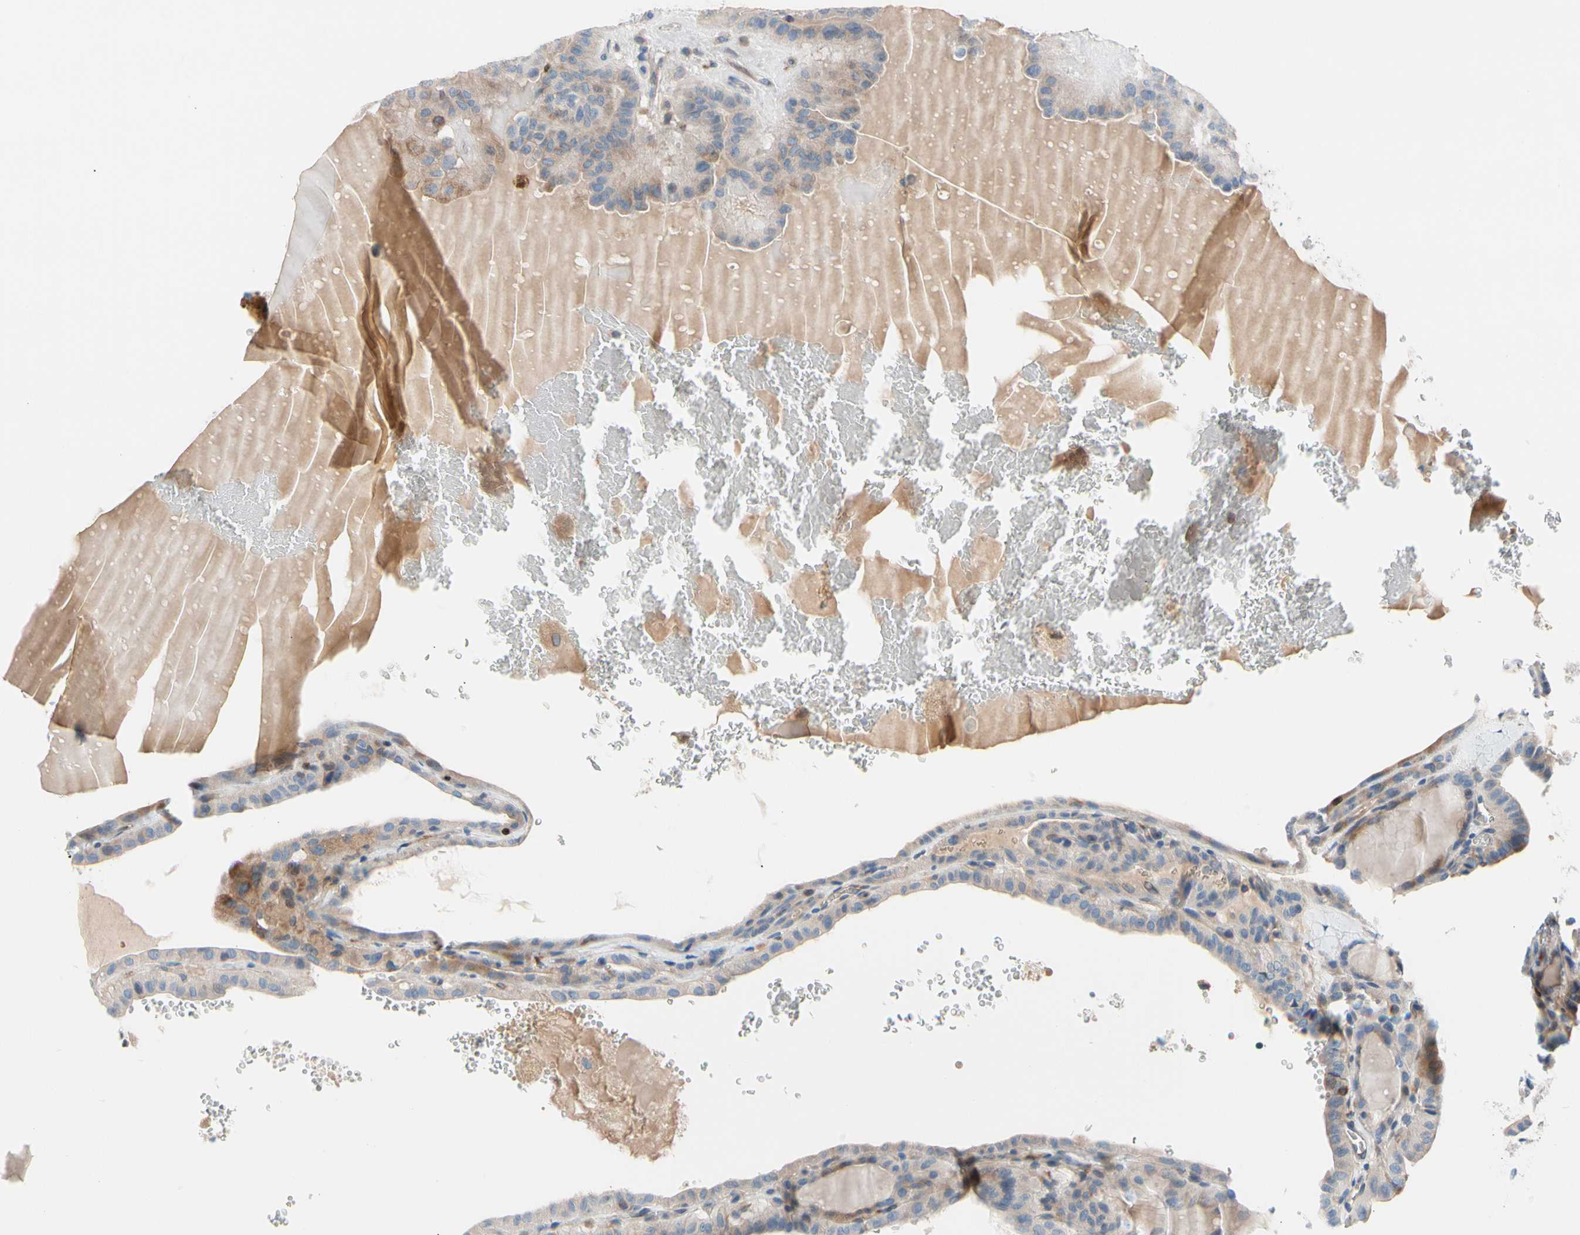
{"staining": {"intensity": "weak", "quantity": "25%-75%", "location": "cytoplasmic/membranous"}, "tissue": "thyroid cancer", "cell_type": "Tumor cells", "image_type": "cancer", "snomed": [{"axis": "morphology", "description": "Papillary adenocarcinoma, NOS"}, {"axis": "topography", "description": "Thyroid gland"}], "caption": "Thyroid papillary adenocarcinoma tissue shows weak cytoplasmic/membranous staining in about 25%-75% of tumor cells", "gene": "MAP3K3", "patient": {"sex": "male", "age": 77}}